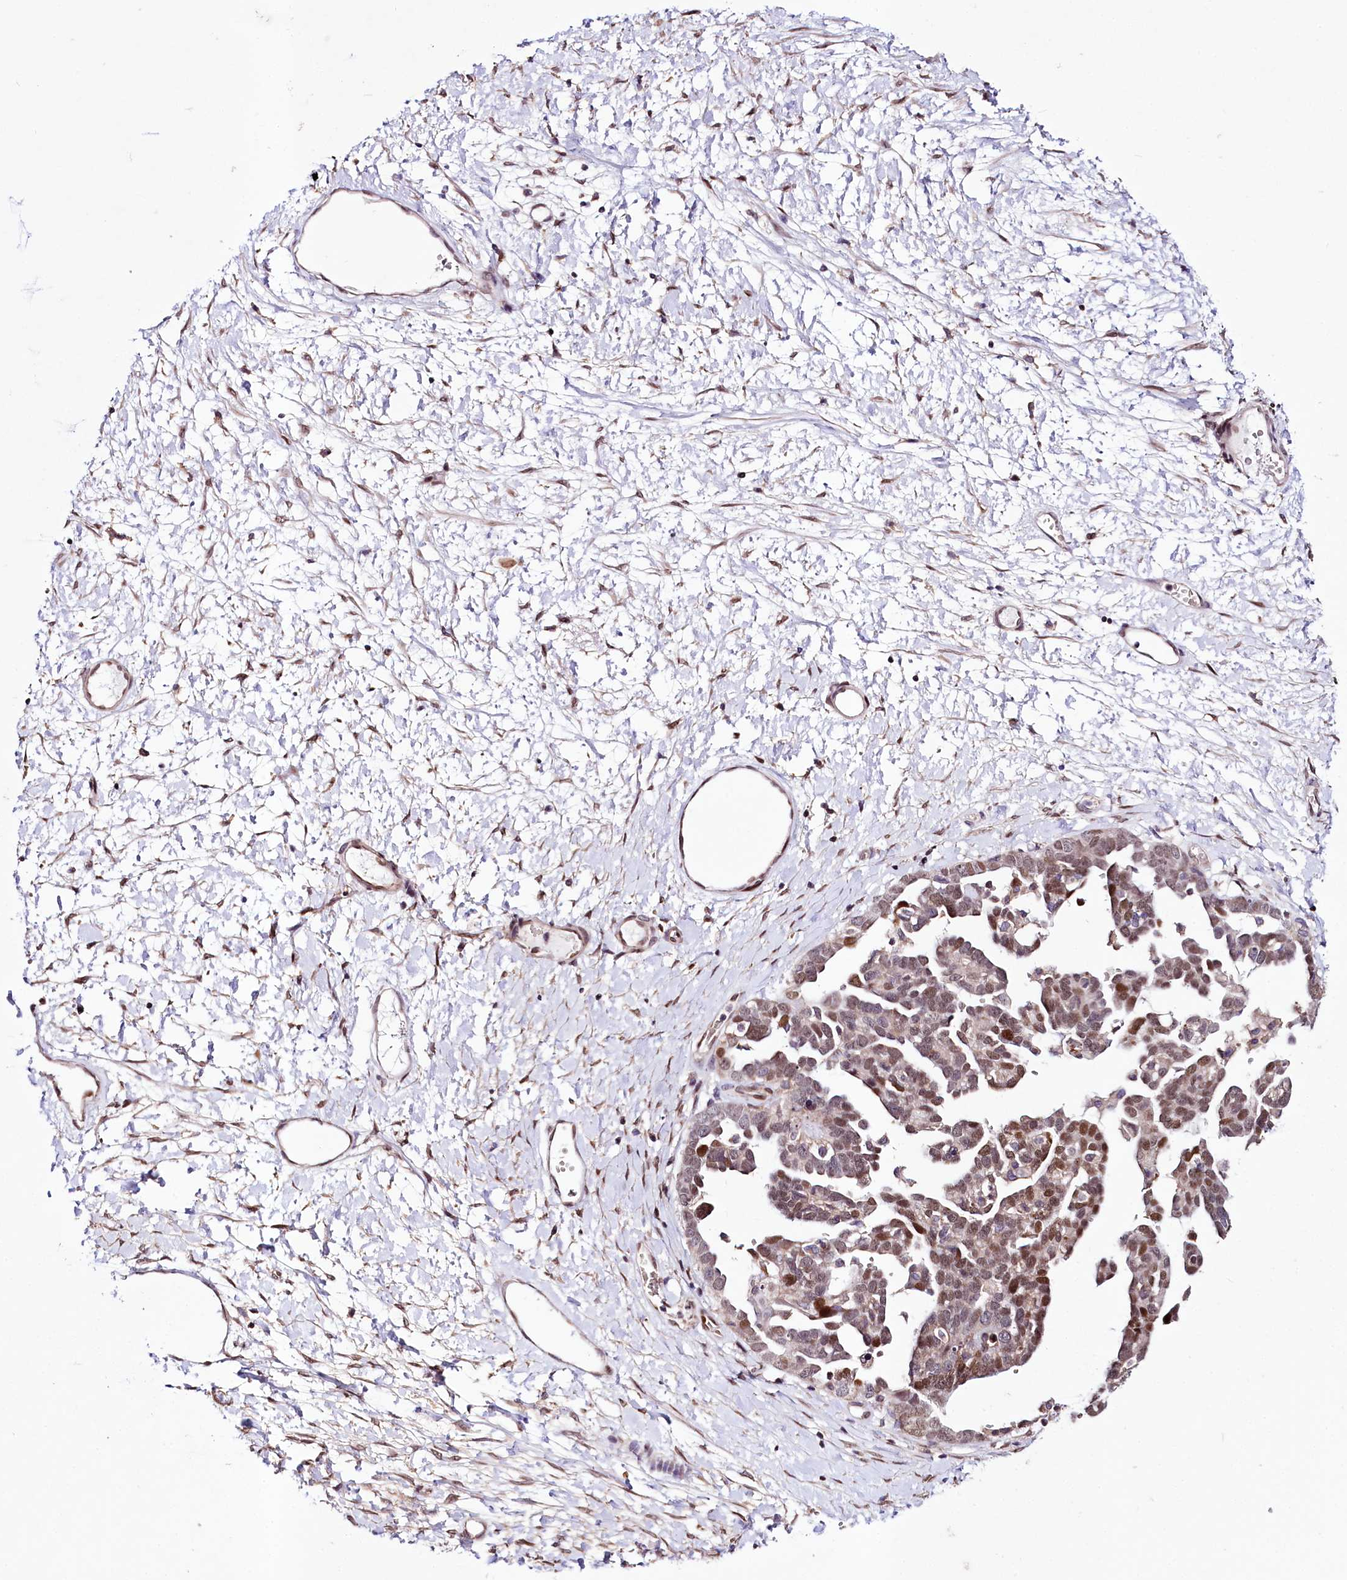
{"staining": {"intensity": "moderate", "quantity": "25%-75%", "location": "nuclear"}, "tissue": "ovarian cancer", "cell_type": "Tumor cells", "image_type": "cancer", "snomed": [{"axis": "morphology", "description": "Cystadenocarcinoma, serous, NOS"}, {"axis": "topography", "description": "Ovary"}], "caption": "An image of ovarian serous cystadenocarcinoma stained for a protein displays moderate nuclear brown staining in tumor cells.", "gene": "ZNF226", "patient": {"sex": "female", "age": 54}}